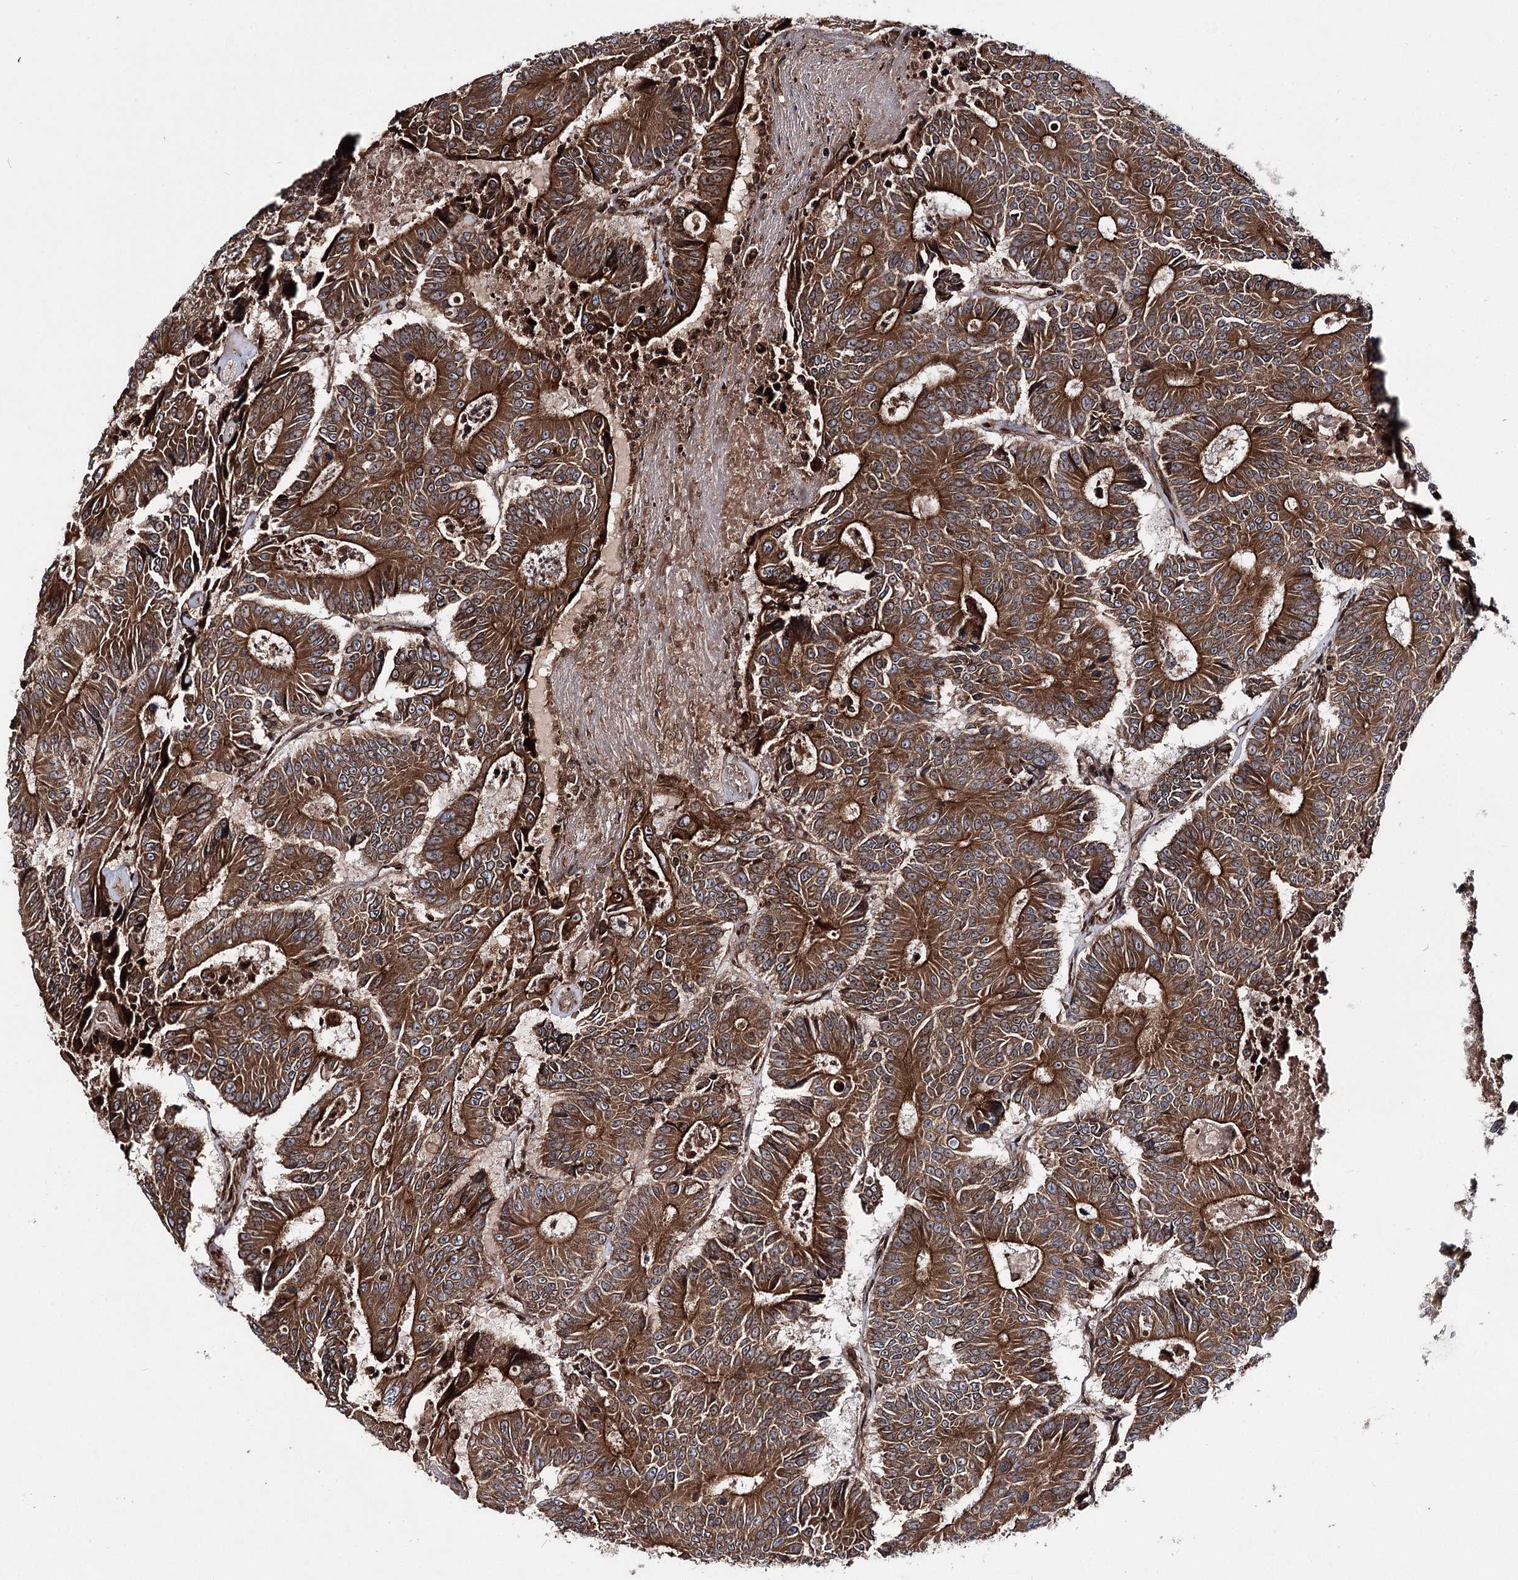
{"staining": {"intensity": "strong", "quantity": ">75%", "location": "cytoplasmic/membranous"}, "tissue": "colorectal cancer", "cell_type": "Tumor cells", "image_type": "cancer", "snomed": [{"axis": "morphology", "description": "Adenocarcinoma, NOS"}, {"axis": "topography", "description": "Colon"}], "caption": "Immunohistochemical staining of human colorectal adenocarcinoma shows strong cytoplasmic/membranous protein staining in approximately >75% of tumor cells. The staining was performed using DAB, with brown indicating positive protein expression. Nuclei are stained blue with hematoxylin.", "gene": "FGFR1OP2", "patient": {"sex": "male", "age": 83}}